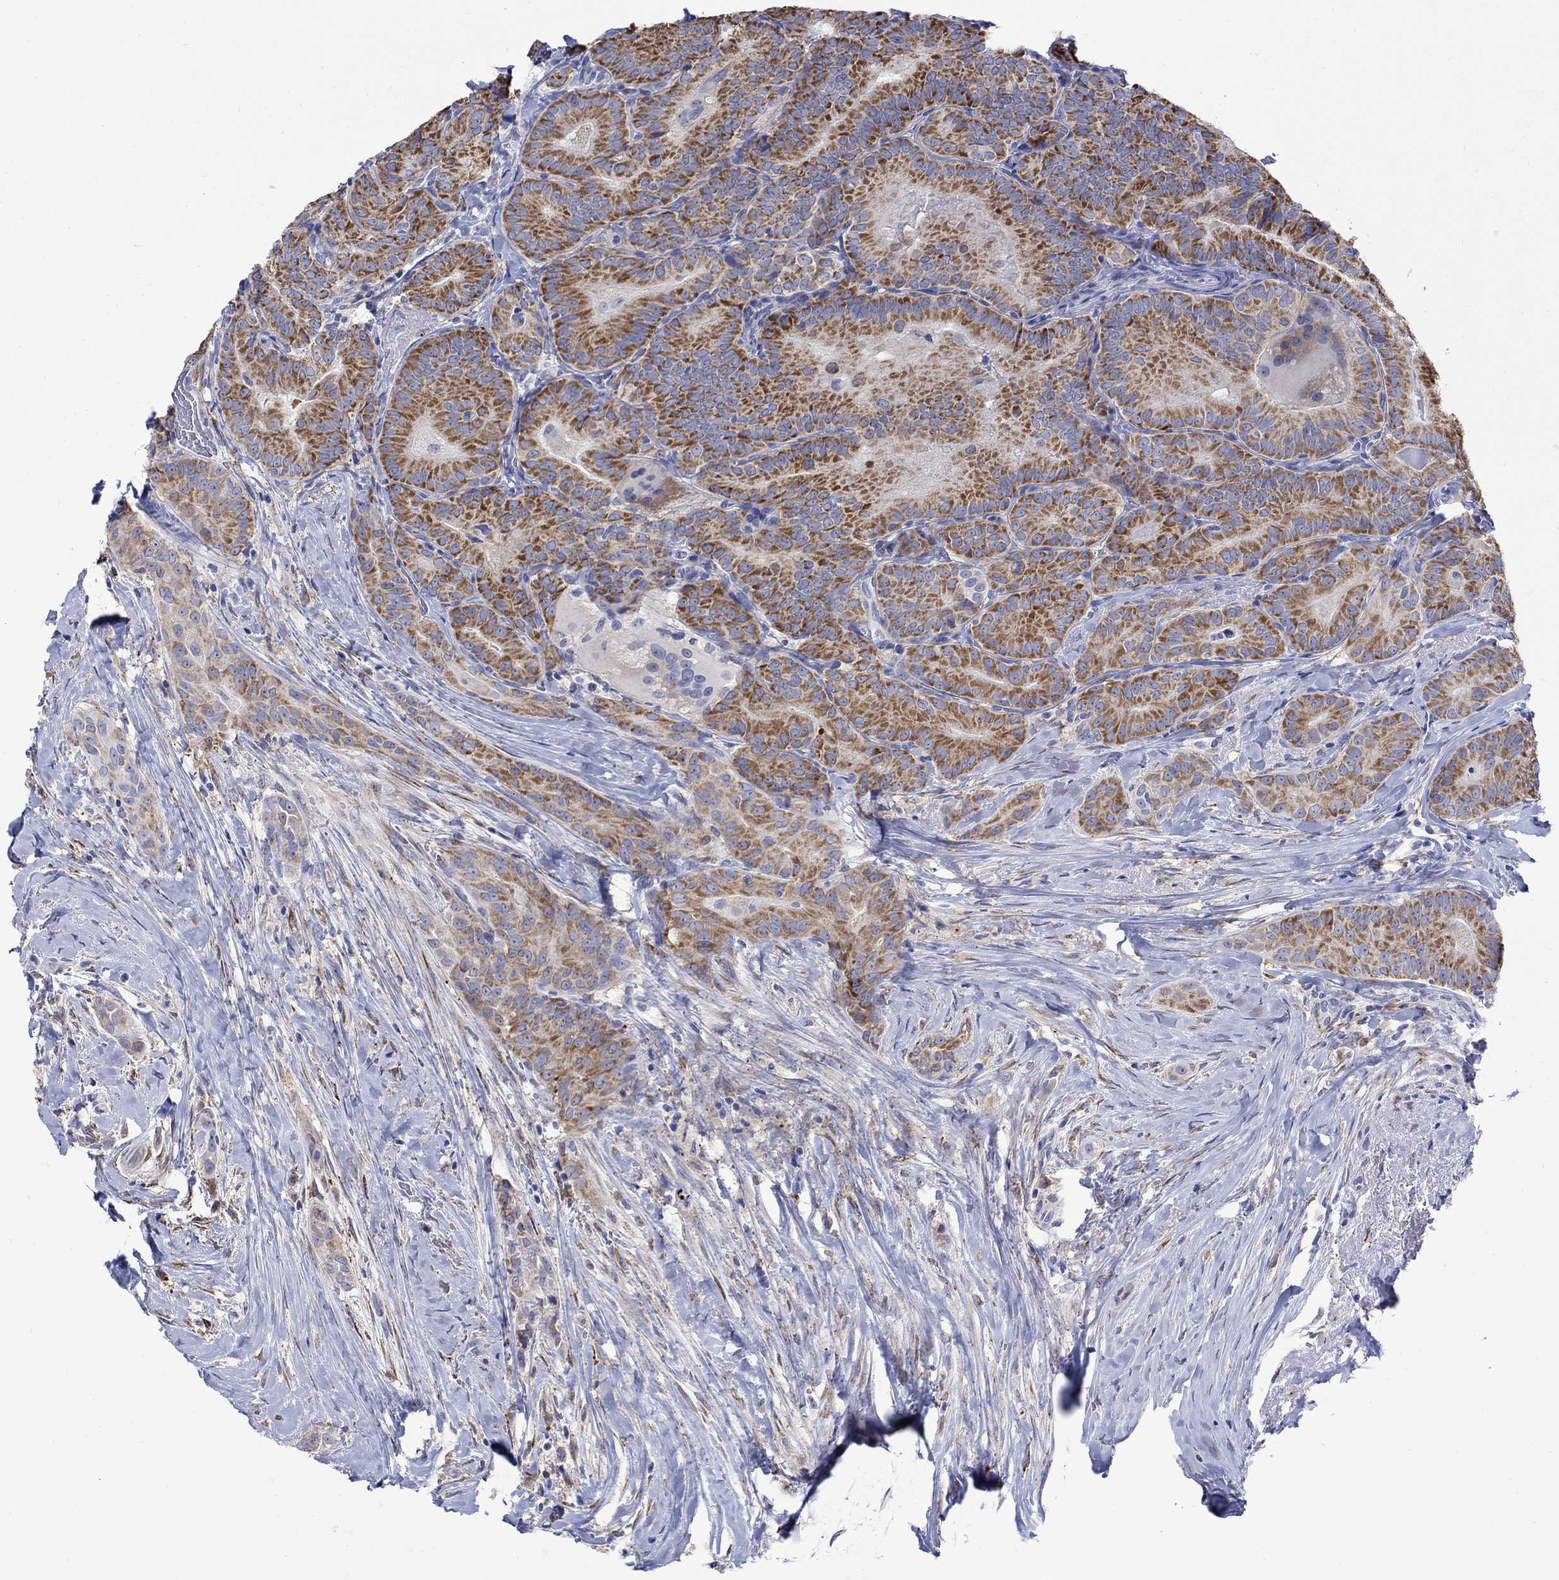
{"staining": {"intensity": "strong", "quantity": ">75%", "location": "cytoplasmic/membranous"}, "tissue": "thyroid cancer", "cell_type": "Tumor cells", "image_type": "cancer", "snomed": [{"axis": "morphology", "description": "Papillary adenocarcinoma, NOS"}, {"axis": "topography", "description": "Thyroid gland"}], "caption": "Immunohistochemistry (IHC) image of papillary adenocarcinoma (thyroid) stained for a protein (brown), which reveals high levels of strong cytoplasmic/membranous positivity in about >75% of tumor cells.", "gene": "REEP2", "patient": {"sex": "male", "age": 61}}